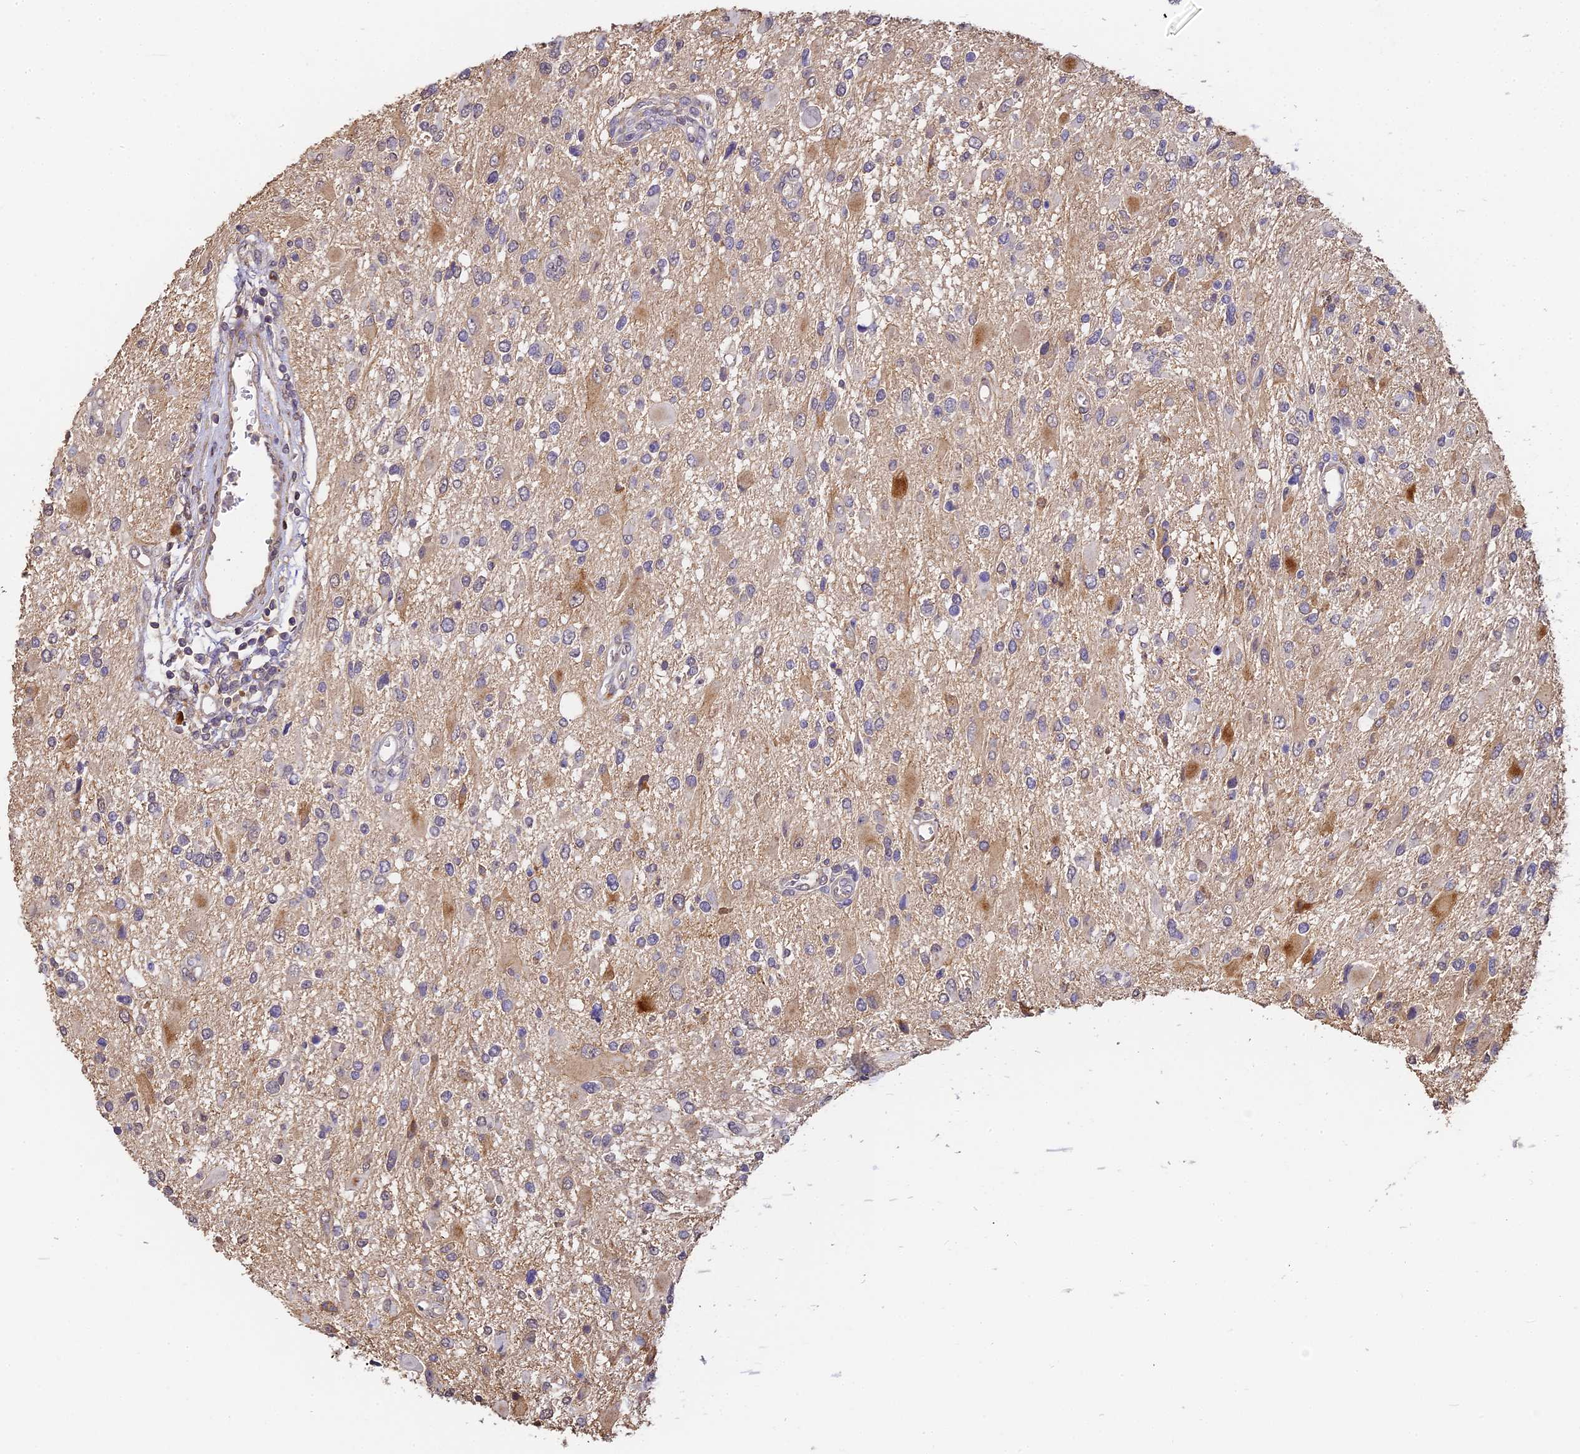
{"staining": {"intensity": "moderate", "quantity": "<25%", "location": "cytoplasmic/membranous"}, "tissue": "glioma", "cell_type": "Tumor cells", "image_type": "cancer", "snomed": [{"axis": "morphology", "description": "Glioma, malignant, High grade"}, {"axis": "topography", "description": "Brain"}], "caption": "A histopathology image of glioma stained for a protein reveals moderate cytoplasmic/membranous brown staining in tumor cells.", "gene": "SLC11A1", "patient": {"sex": "male", "age": 53}}